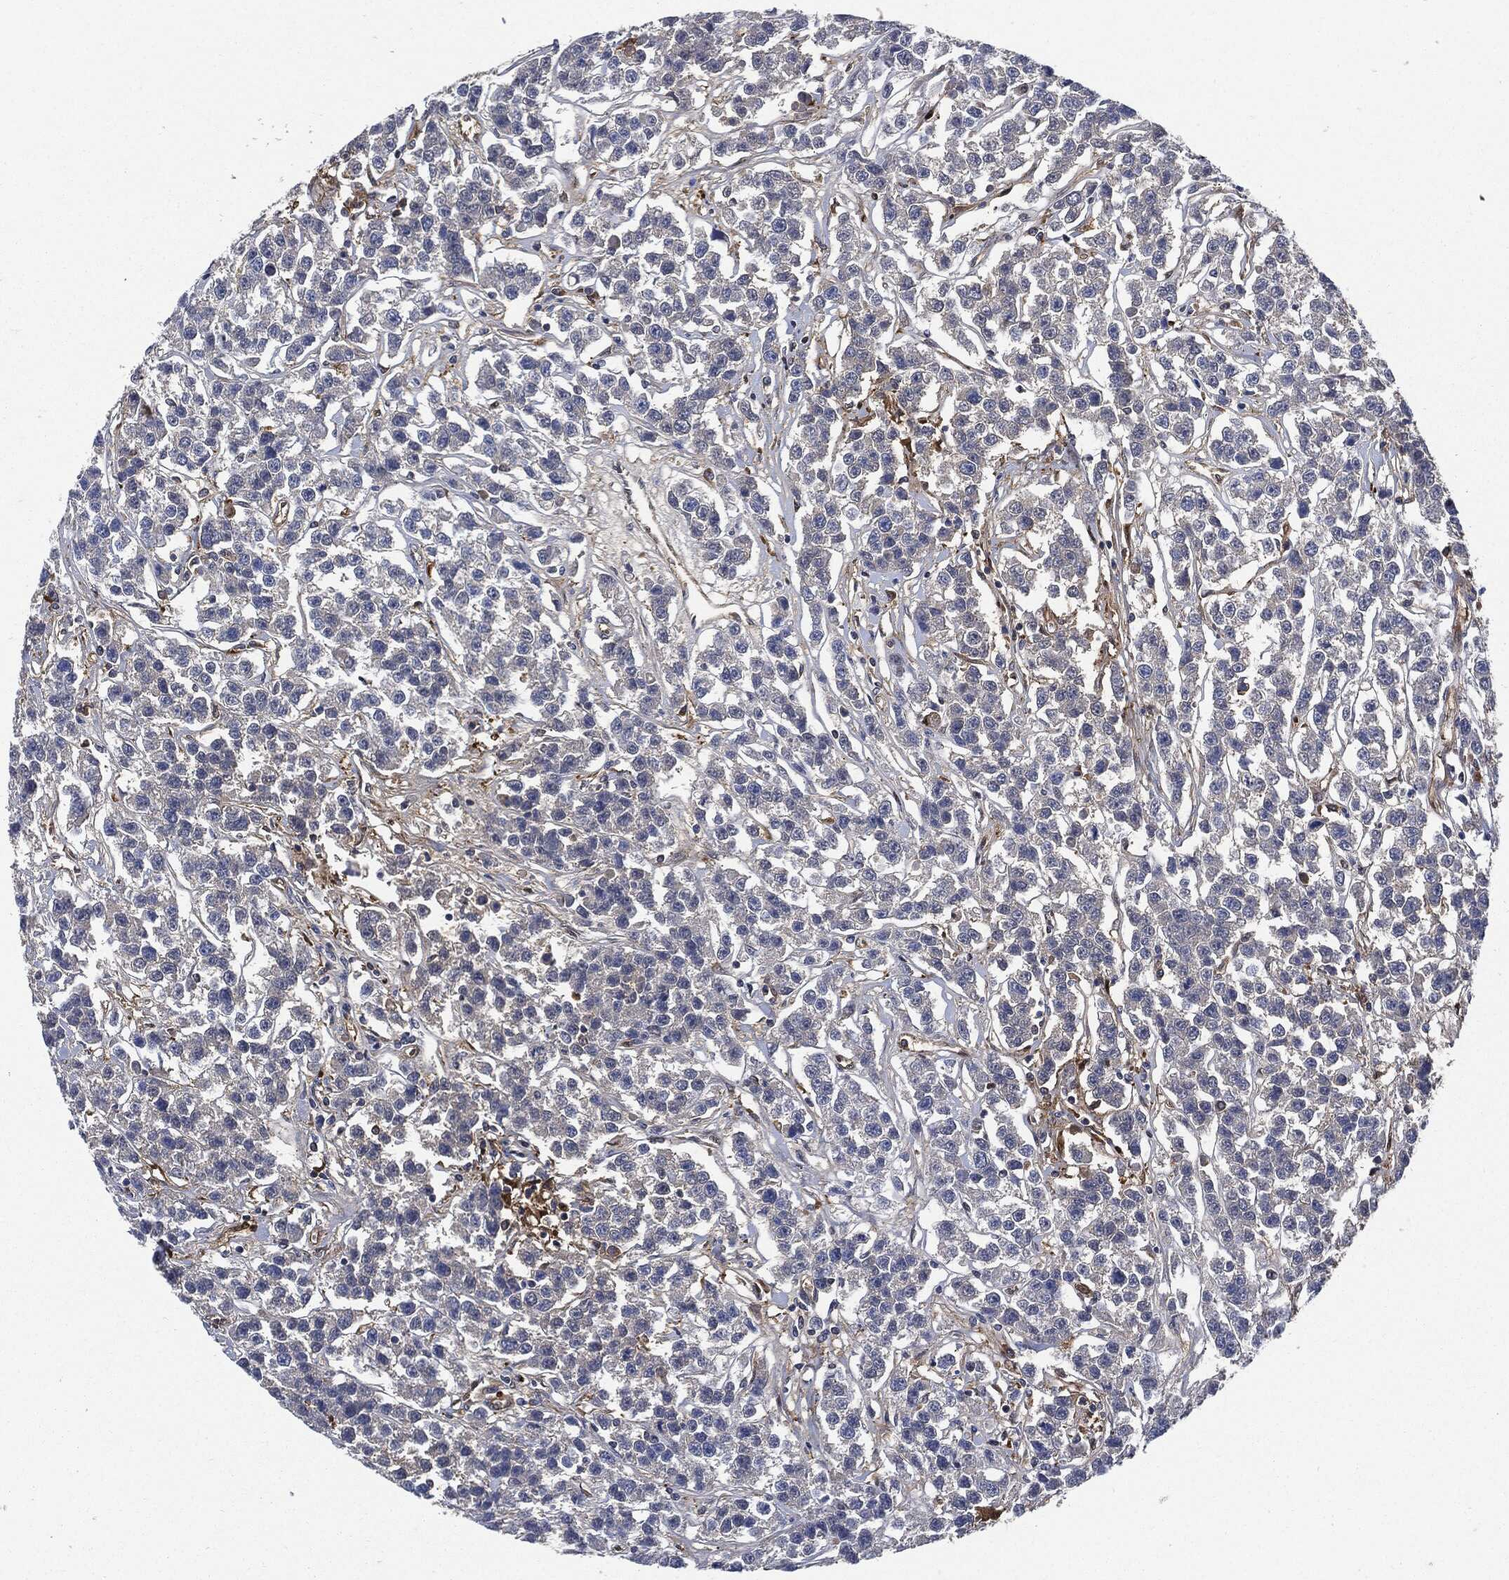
{"staining": {"intensity": "negative", "quantity": "none", "location": "none"}, "tissue": "testis cancer", "cell_type": "Tumor cells", "image_type": "cancer", "snomed": [{"axis": "morphology", "description": "Seminoma, NOS"}, {"axis": "topography", "description": "Testis"}], "caption": "Immunohistochemical staining of testis cancer (seminoma) exhibits no significant positivity in tumor cells. (DAB (3,3'-diaminobenzidine) immunohistochemistry, high magnification).", "gene": "XPNPEP1", "patient": {"sex": "male", "age": 59}}